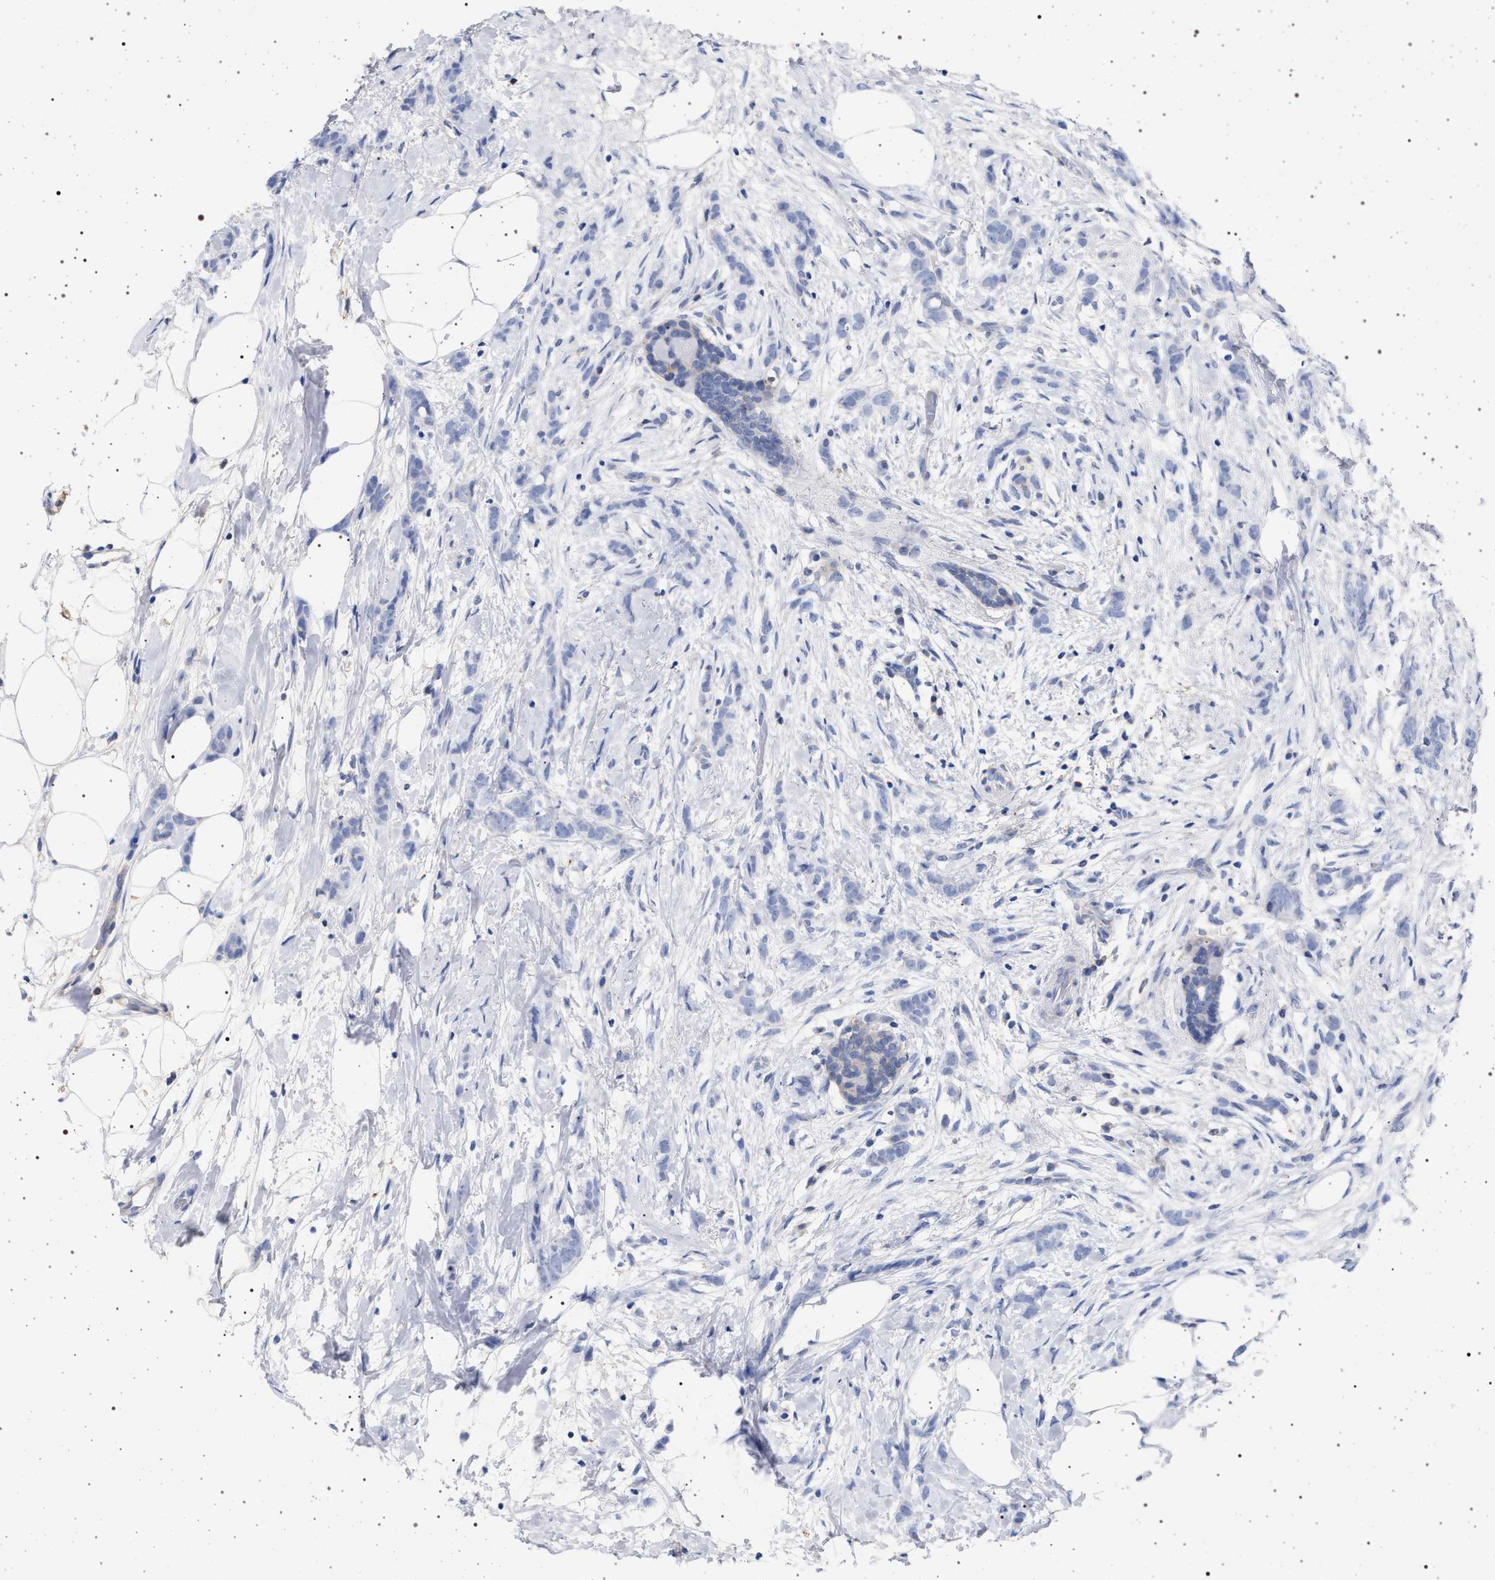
{"staining": {"intensity": "negative", "quantity": "none", "location": "none"}, "tissue": "breast cancer", "cell_type": "Tumor cells", "image_type": "cancer", "snomed": [{"axis": "morphology", "description": "Lobular carcinoma, in situ"}, {"axis": "morphology", "description": "Lobular carcinoma"}, {"axis": "topography", "description": "Breast"}], "caption": "Tumor cells are negative for protein expression in human breast lobular carcinoma.", "gene": "PLG", "patient": {"sex": "female", "age": 41}}